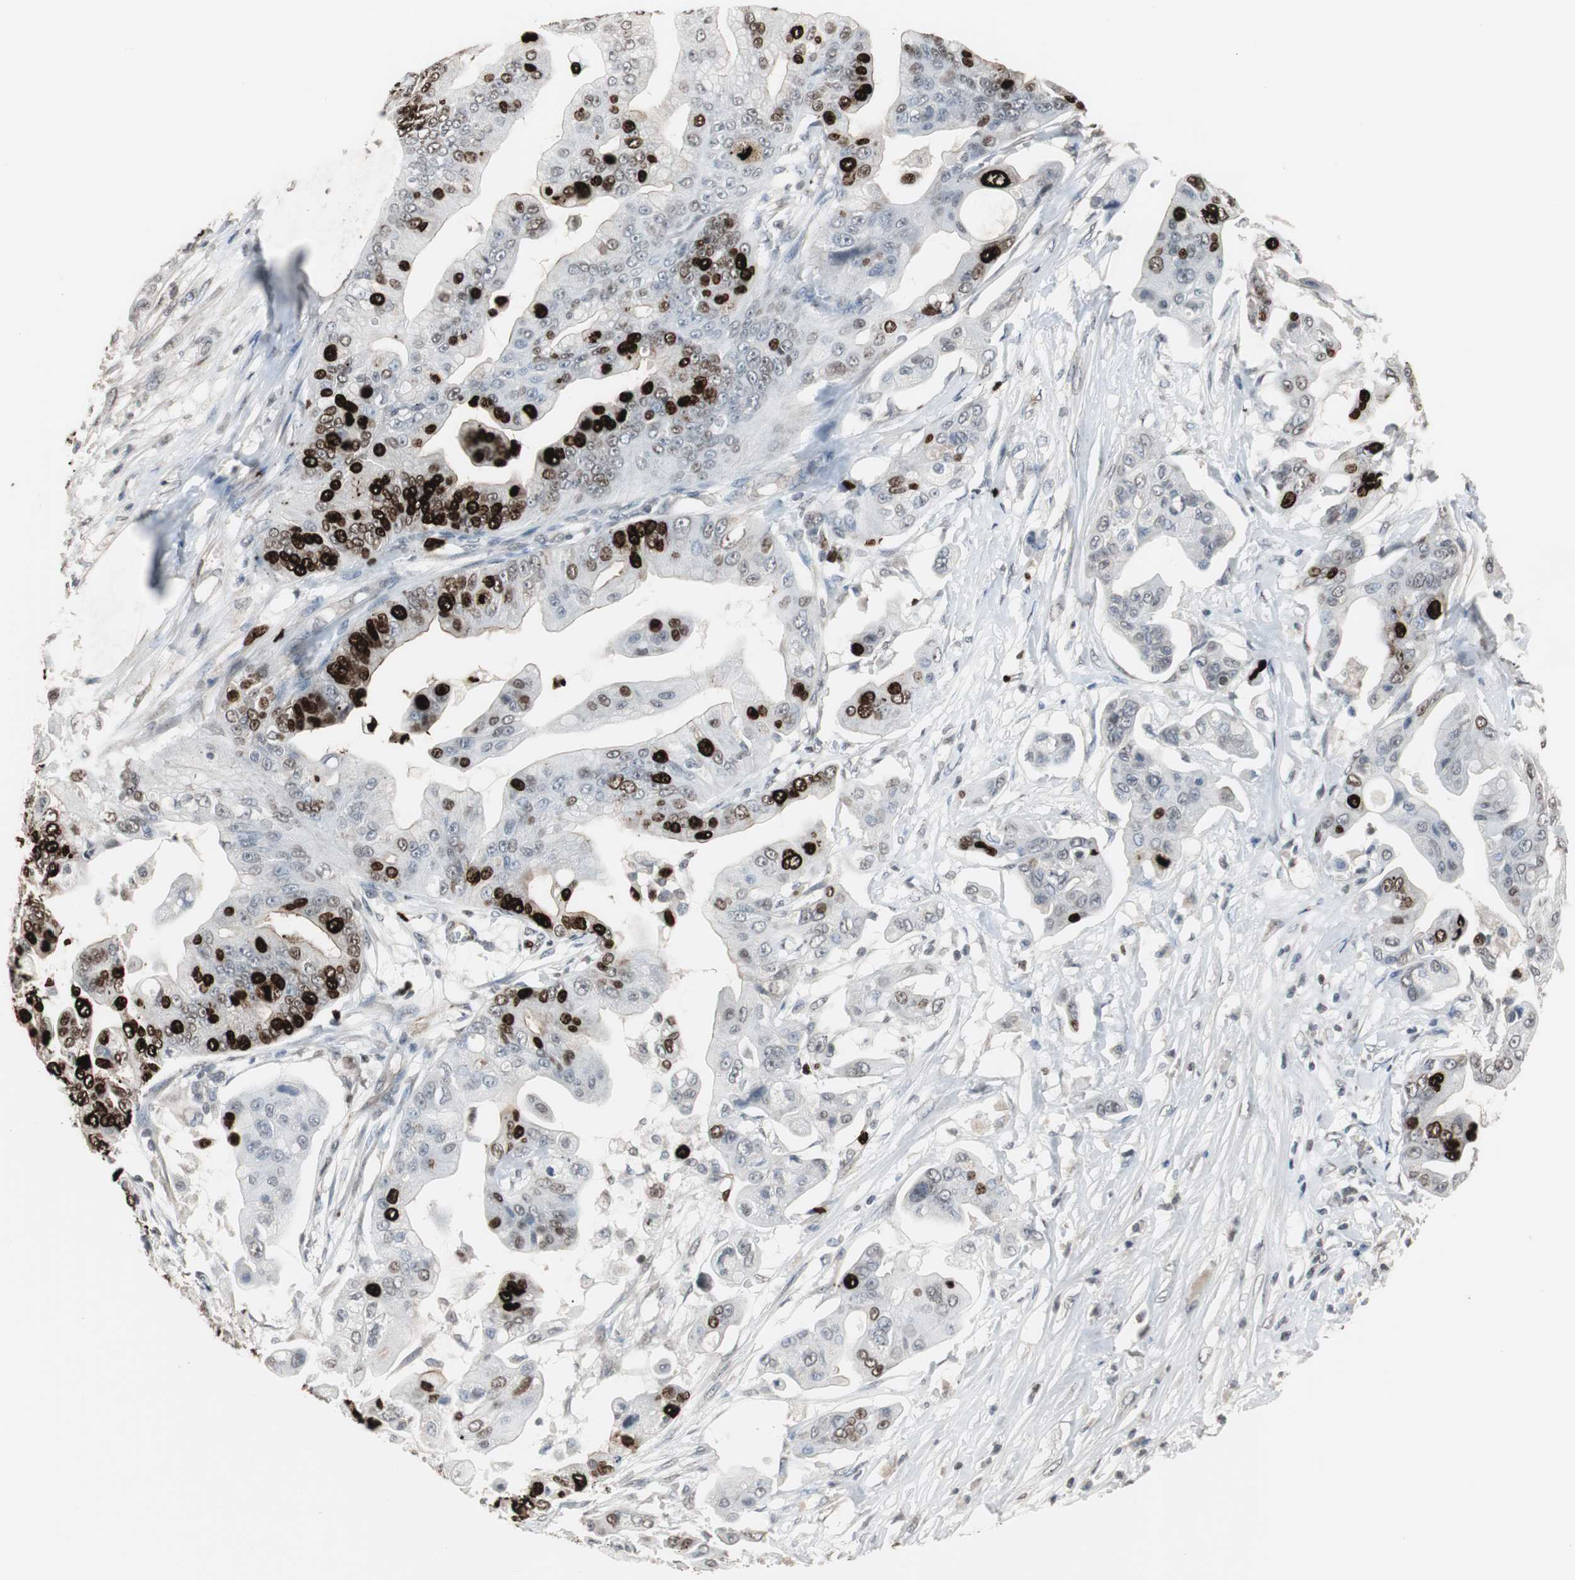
{"staining": {"intensity": "strong", "quantity": "25%-75%", "location": "nuclear"}, "tissue": "pancreatic cancer", "cell_type": "Tumor cells", "image_type": "cancer", "snomed": [{"axis": "morphology", "description": "Adenocarcinoma, NOS"}, {"axis": "topography", "description": "Pancreas"}], "caption": "The histopathology image displays staining of pancreatic cancer, revealing strong nuclear protein staining (brown color) within tumor cells.", "gene": "TOP2A", "patient": {"sex": "female", "age": 75}}